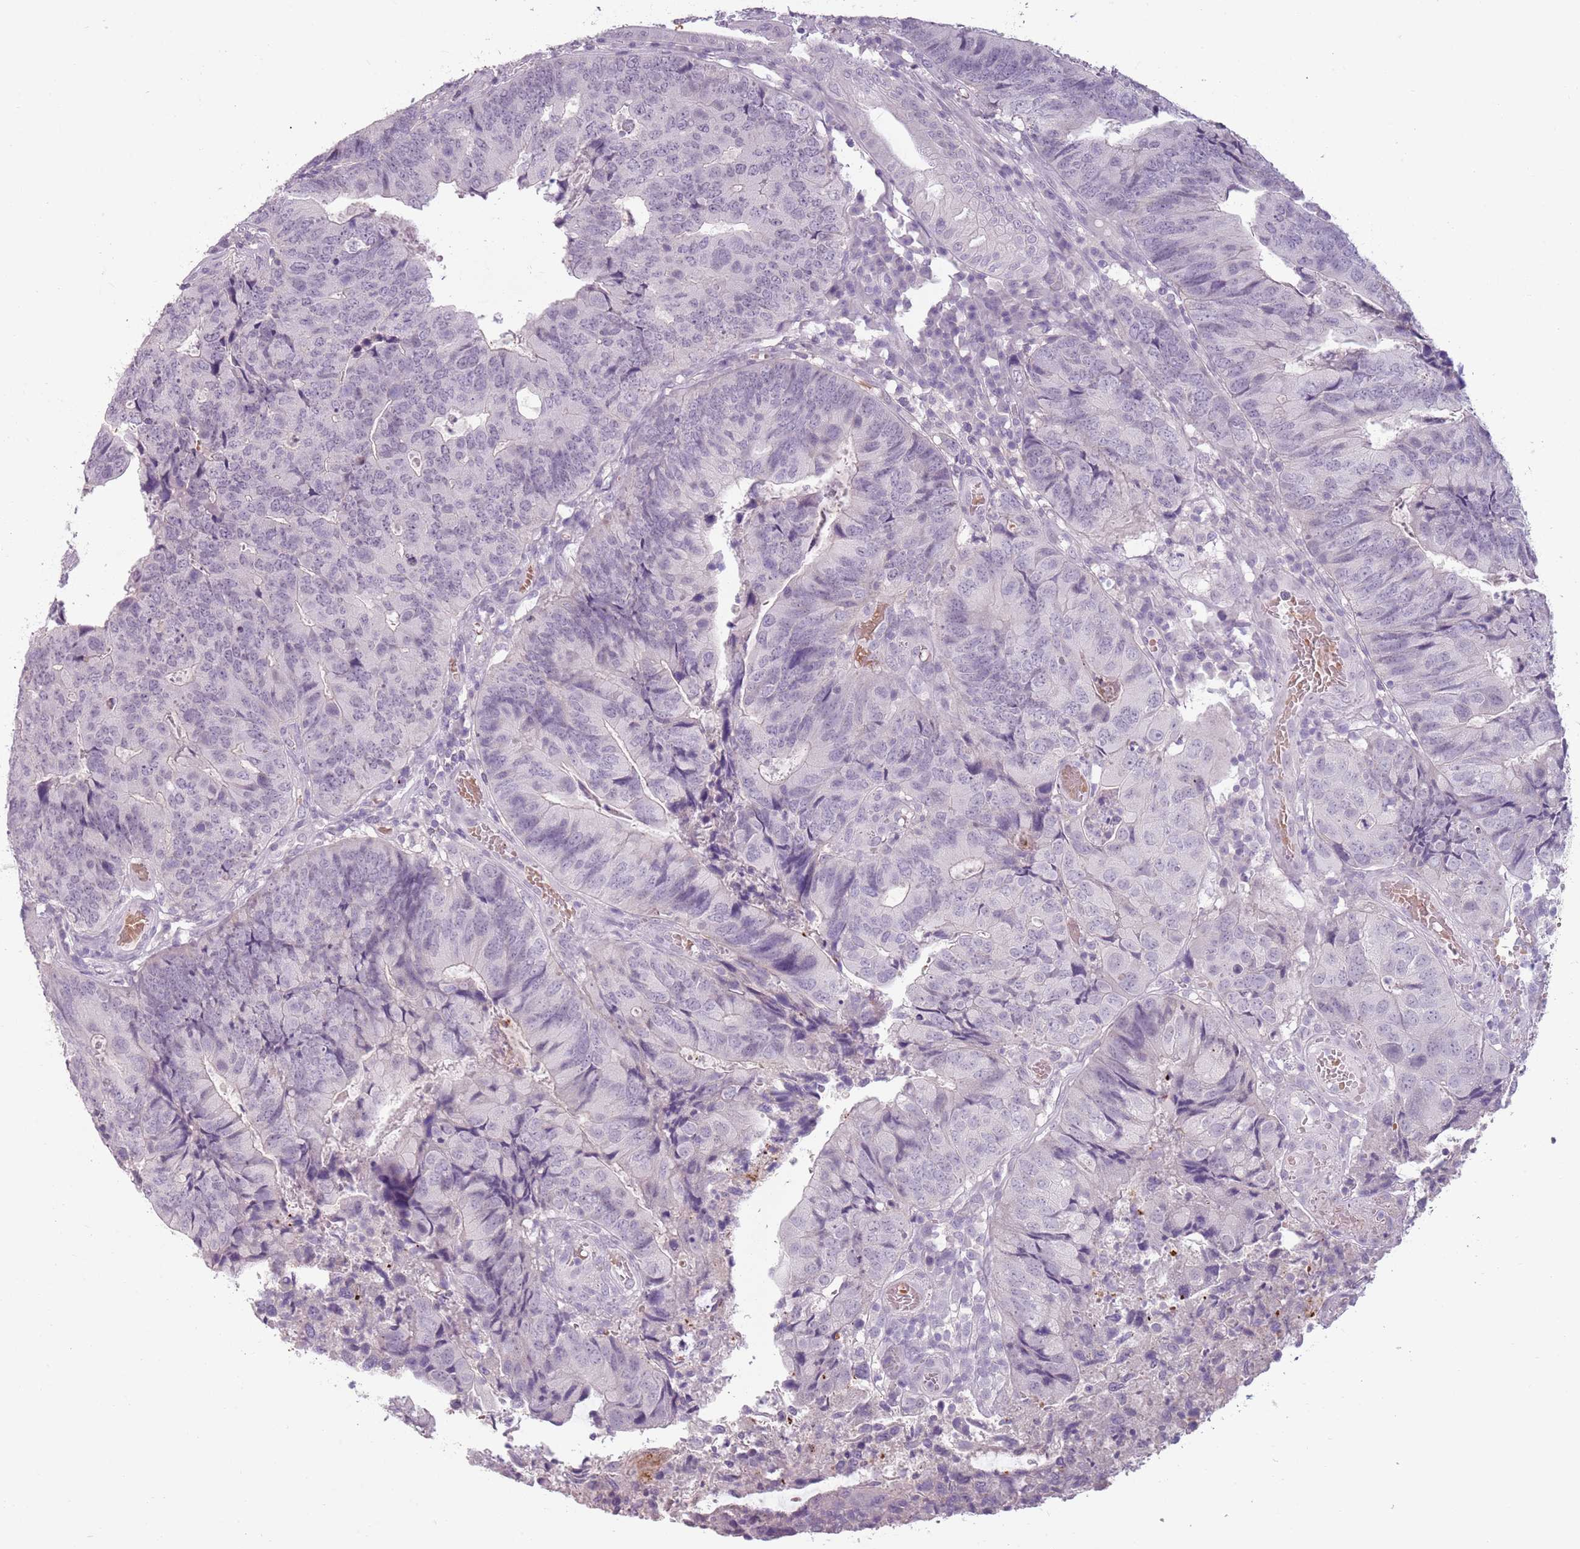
{"staining": {"intensity": "negative", "quantity": "none", "location": "none"}, "tissue": "colorectal cancer", "cell_type": "Tumor cells", "image_type": "cancer", "snomed": [{"axis": "morphology", "description": "Adenocarcinoma, NOS"}, {"axis": "topography", "description": "Colon"}], "caption": "This is an immunohistochemistry photomicrograph of colorectal cancer. There is no staining in tumor cells.", "gene": "PIEZO1", "patient": {"sex": "female", "age": 67}}